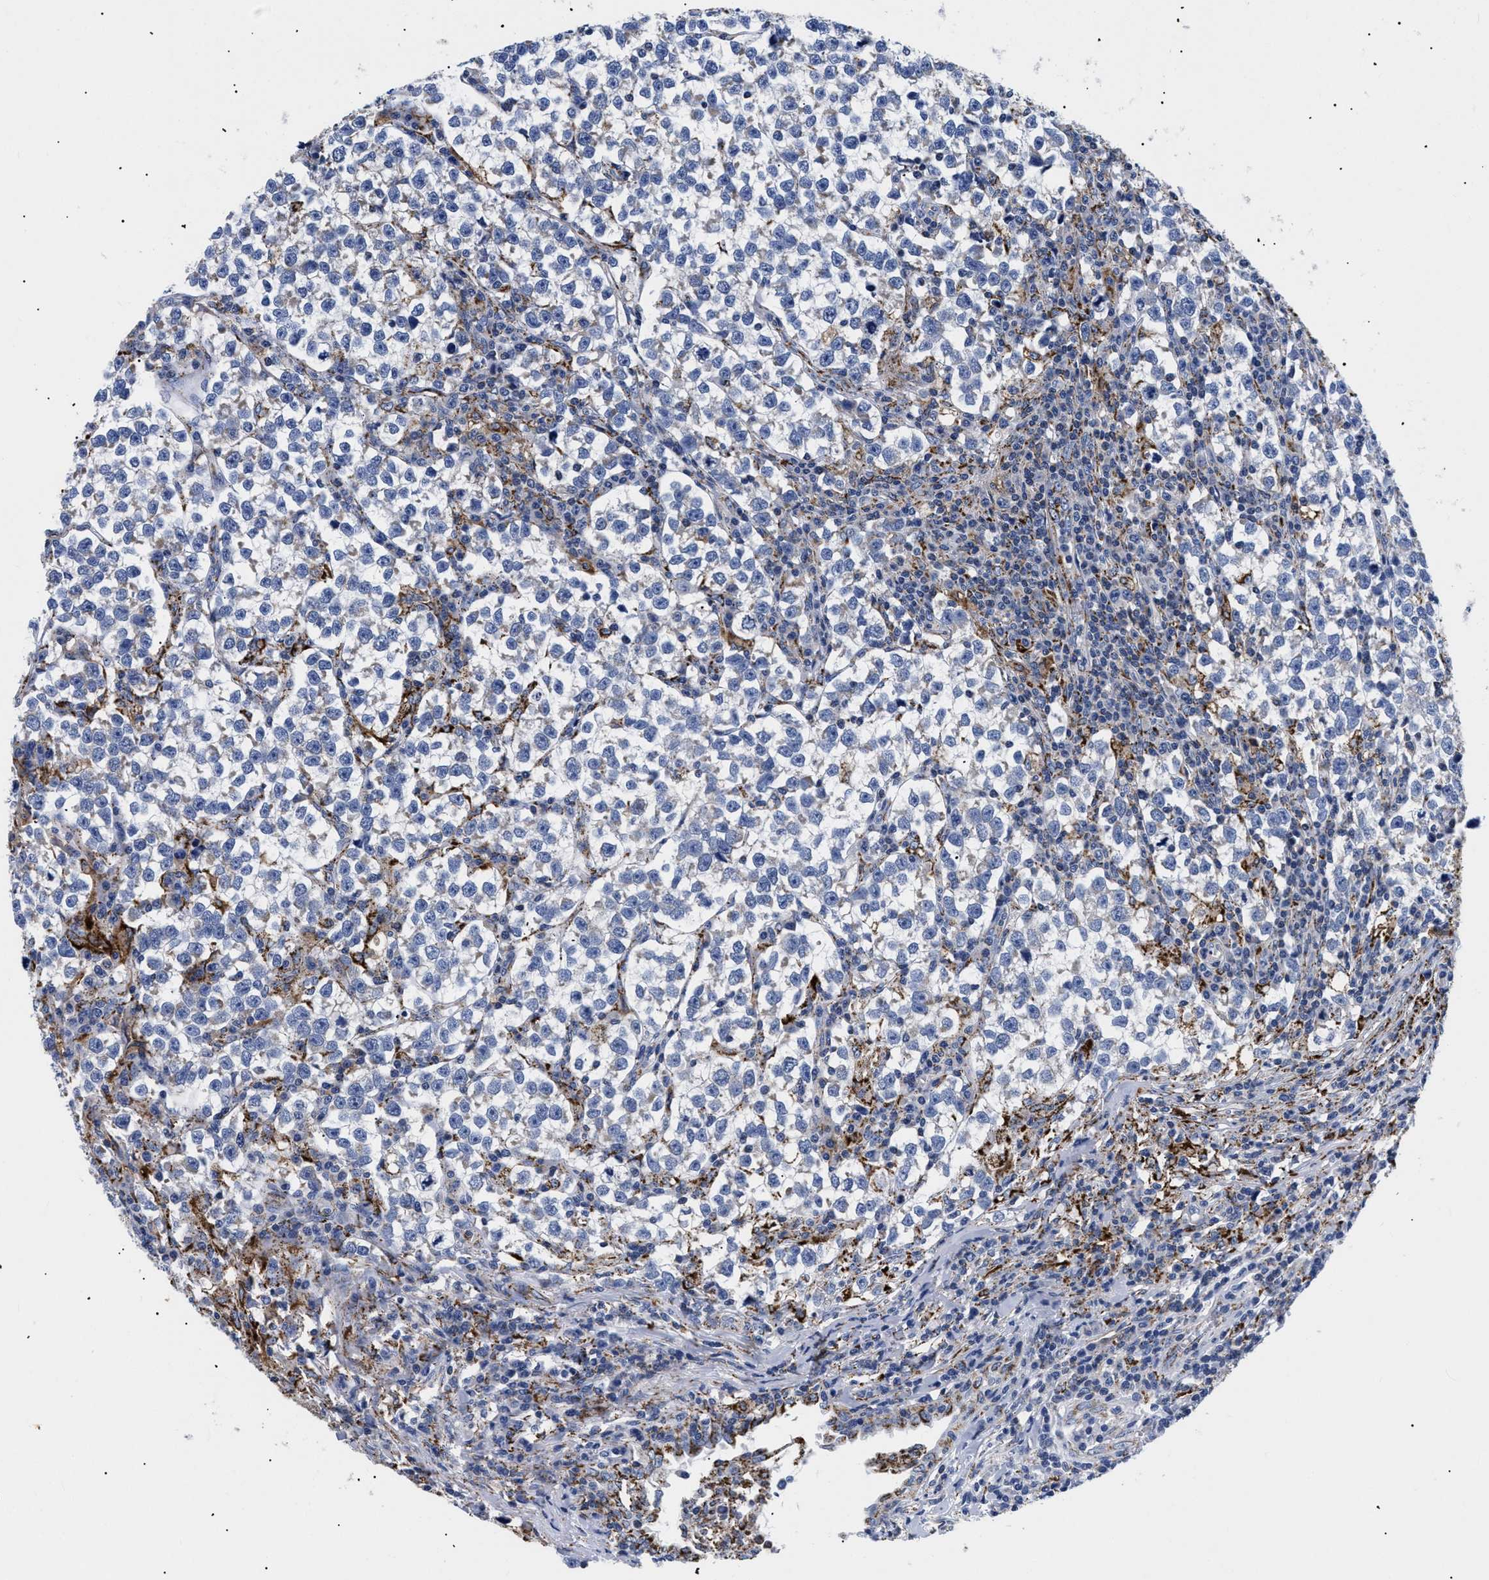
{"staining": {"intensity": "negative", "quantity": "none", "location": "none"}, "tissue": "testis cancer", "cell_type": "Tumor cells", "image_type": "cancer", "snomed": [{"axis": "morphology", "description": "Normal tissue, NOS"}, {"axis": "morphology", "description": "Seminoma, NOS"}, {"axis": "topography", "description": "Testis"}], "caption": "High magnification brightfield microscopy of testis cancer stained with DAB (brown) and counterstained with hematoxylin (blue): tumor cells show no significant staining.", "gene": "GPR149", "patient": {"sex": "male", "age": 43}}